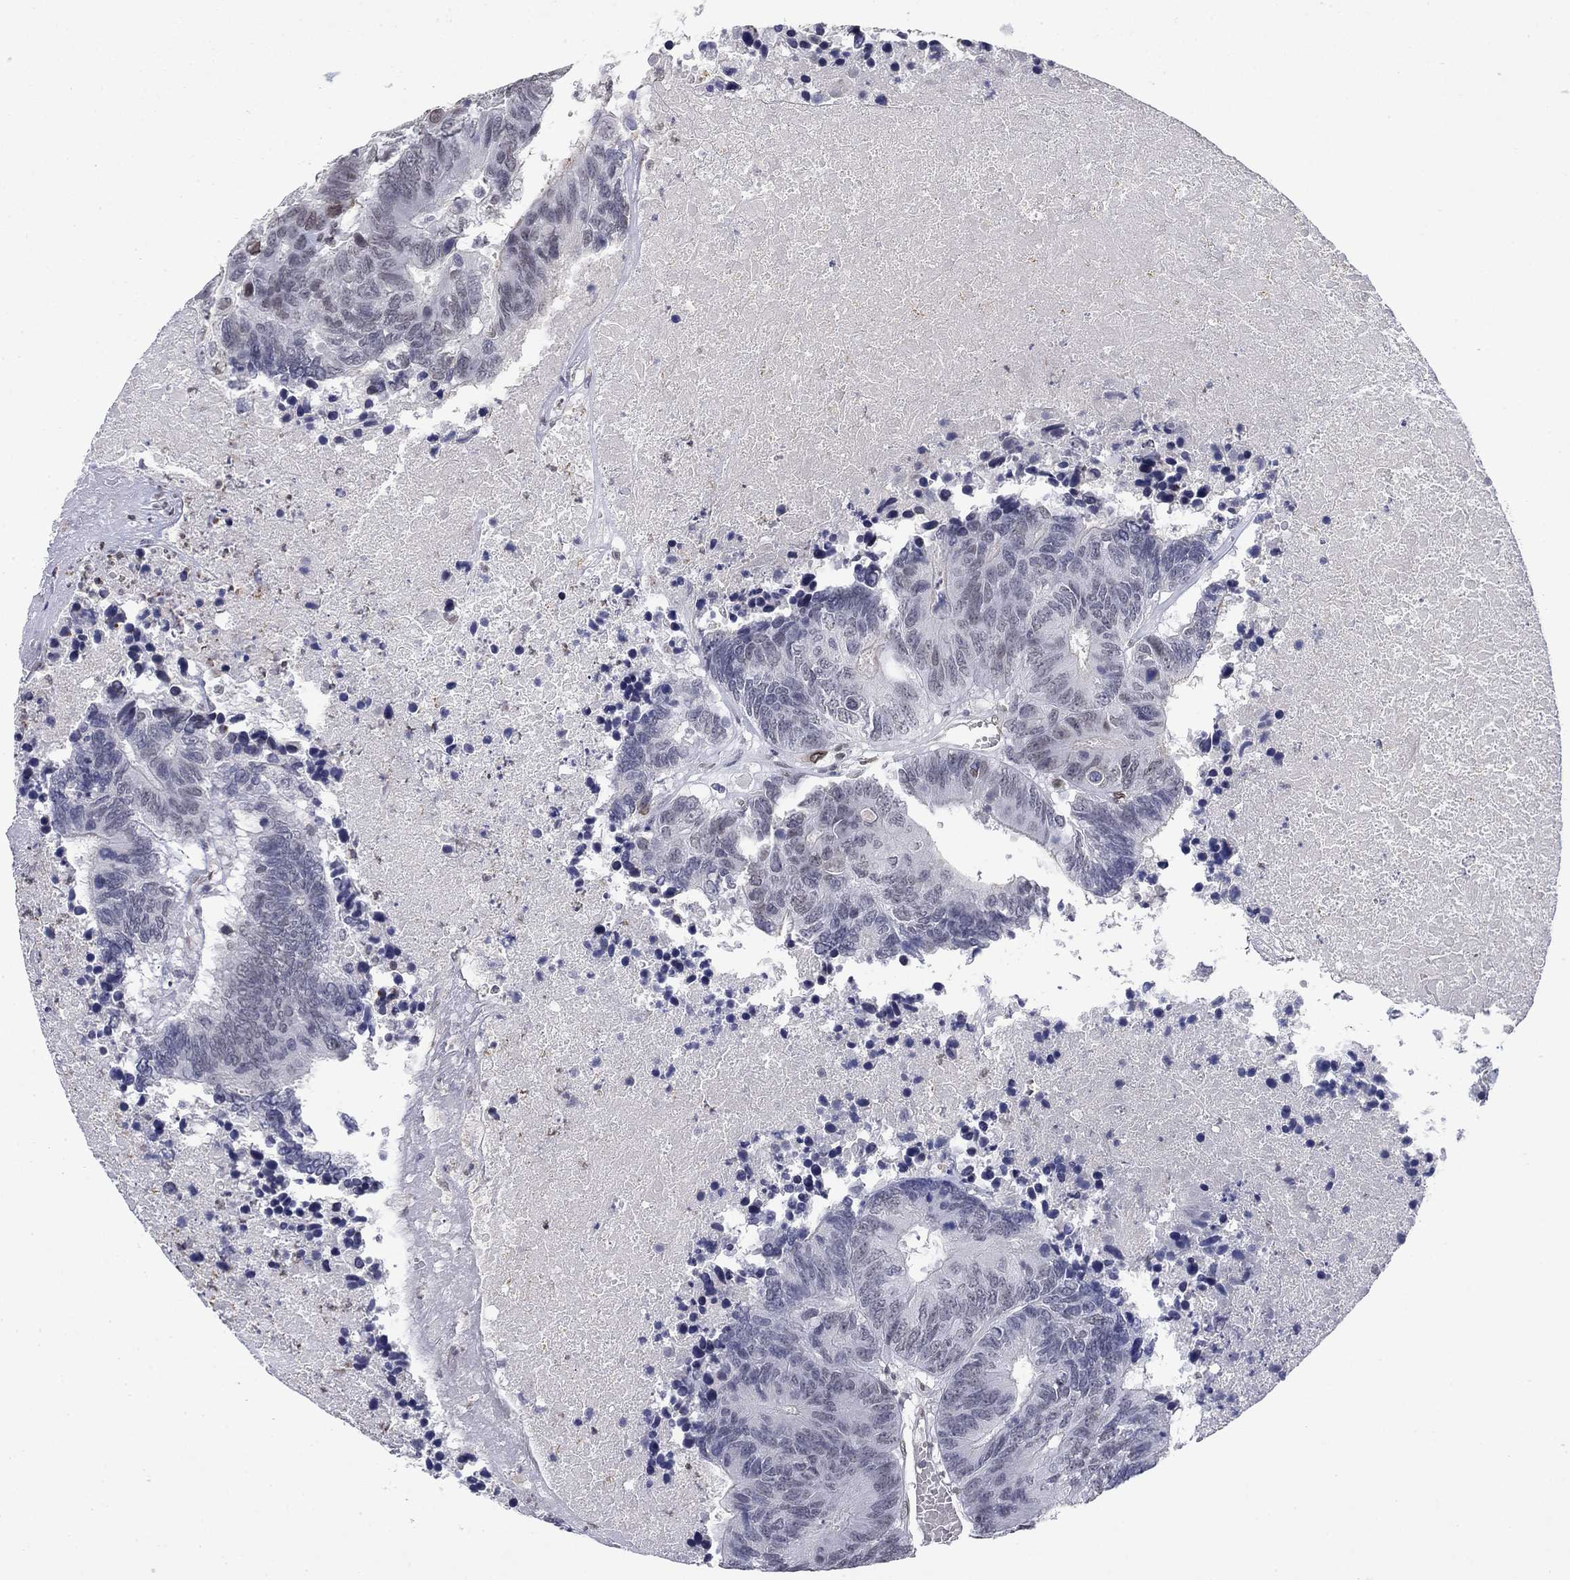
{"staining": {"intensity": "negative", "quantity": "none", "location": "none"}, "tissue": "colorectal cancer", "cell_type": "Tumor cells", "image_type": "cancer", "snomed": [{"axis": "morphology", "description": "Adenocarcinoma, NOS"}, {"axis": "topography", "description": "Colon"}], "caption": "High power microscopy image of an immunohistochemistry (IHC) micrograph of adenocarcinoma (colorectal), revealing no significant expression in tumor cells.", "gene": "TOR1AIP1", "patient": {"sex": "female", "age": 48}}